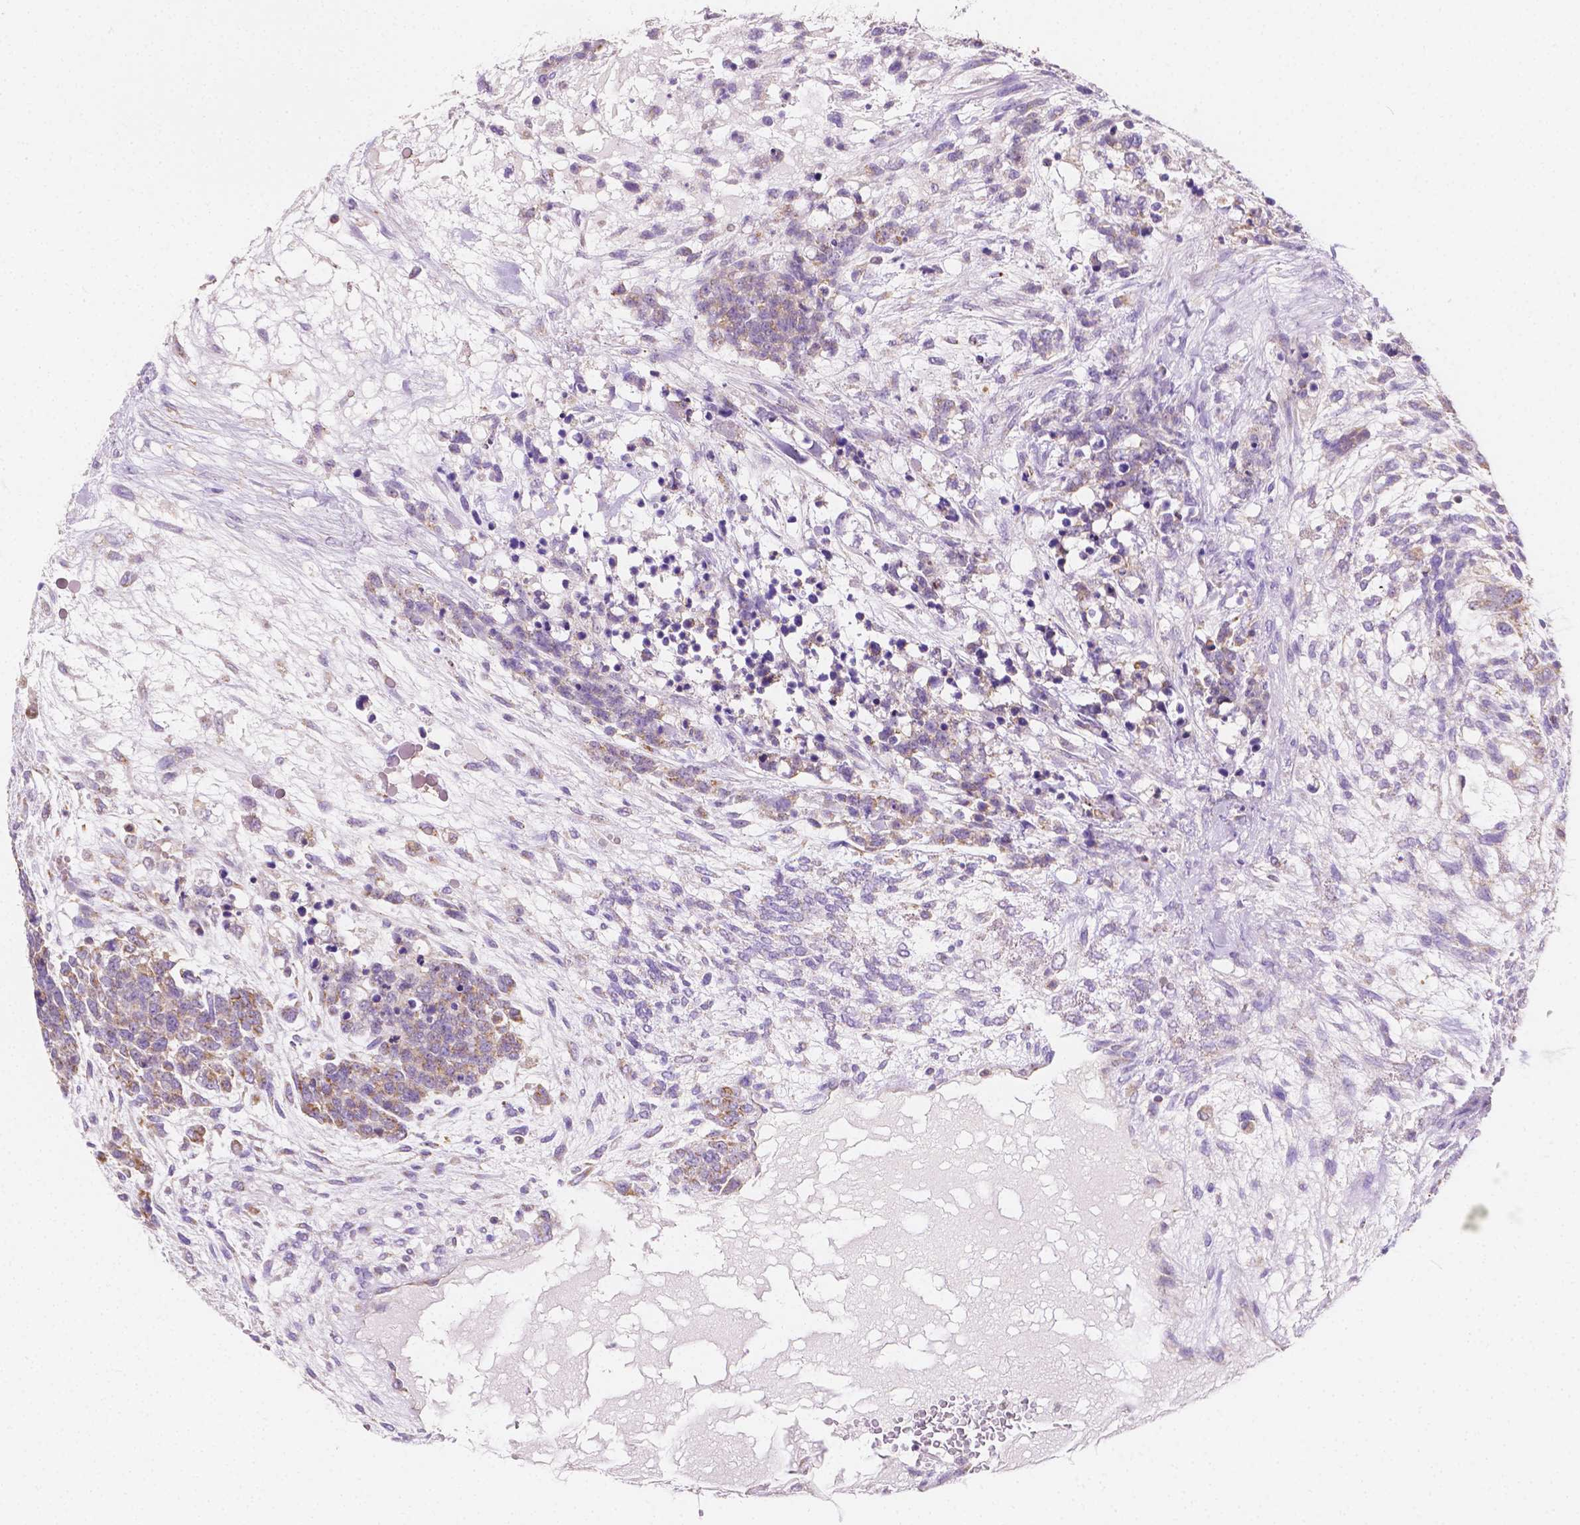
{"staining": {"intensity": "moderate", "quantity": "25%-75%", "location": "cytoplasmic/membranous"}, "tissue": "testis cancer", "cell_type": "Tumor cells", "image_type": "cancer", "snomed": [{"axis": "morphology", "description": "Carcinoma, Embryonal, NOS"}, {"axis": "topography", "description": "Testis"}], "caption": "High-power microscopy captured an IHC micrograph of embryonal carcinoma (testis), revealing moderate cytoplasmic/membranous staining in approximately 25%-75% of tumor cells.", "gene": "SGTB", "patient": {"sex": "male", "age": 23}}